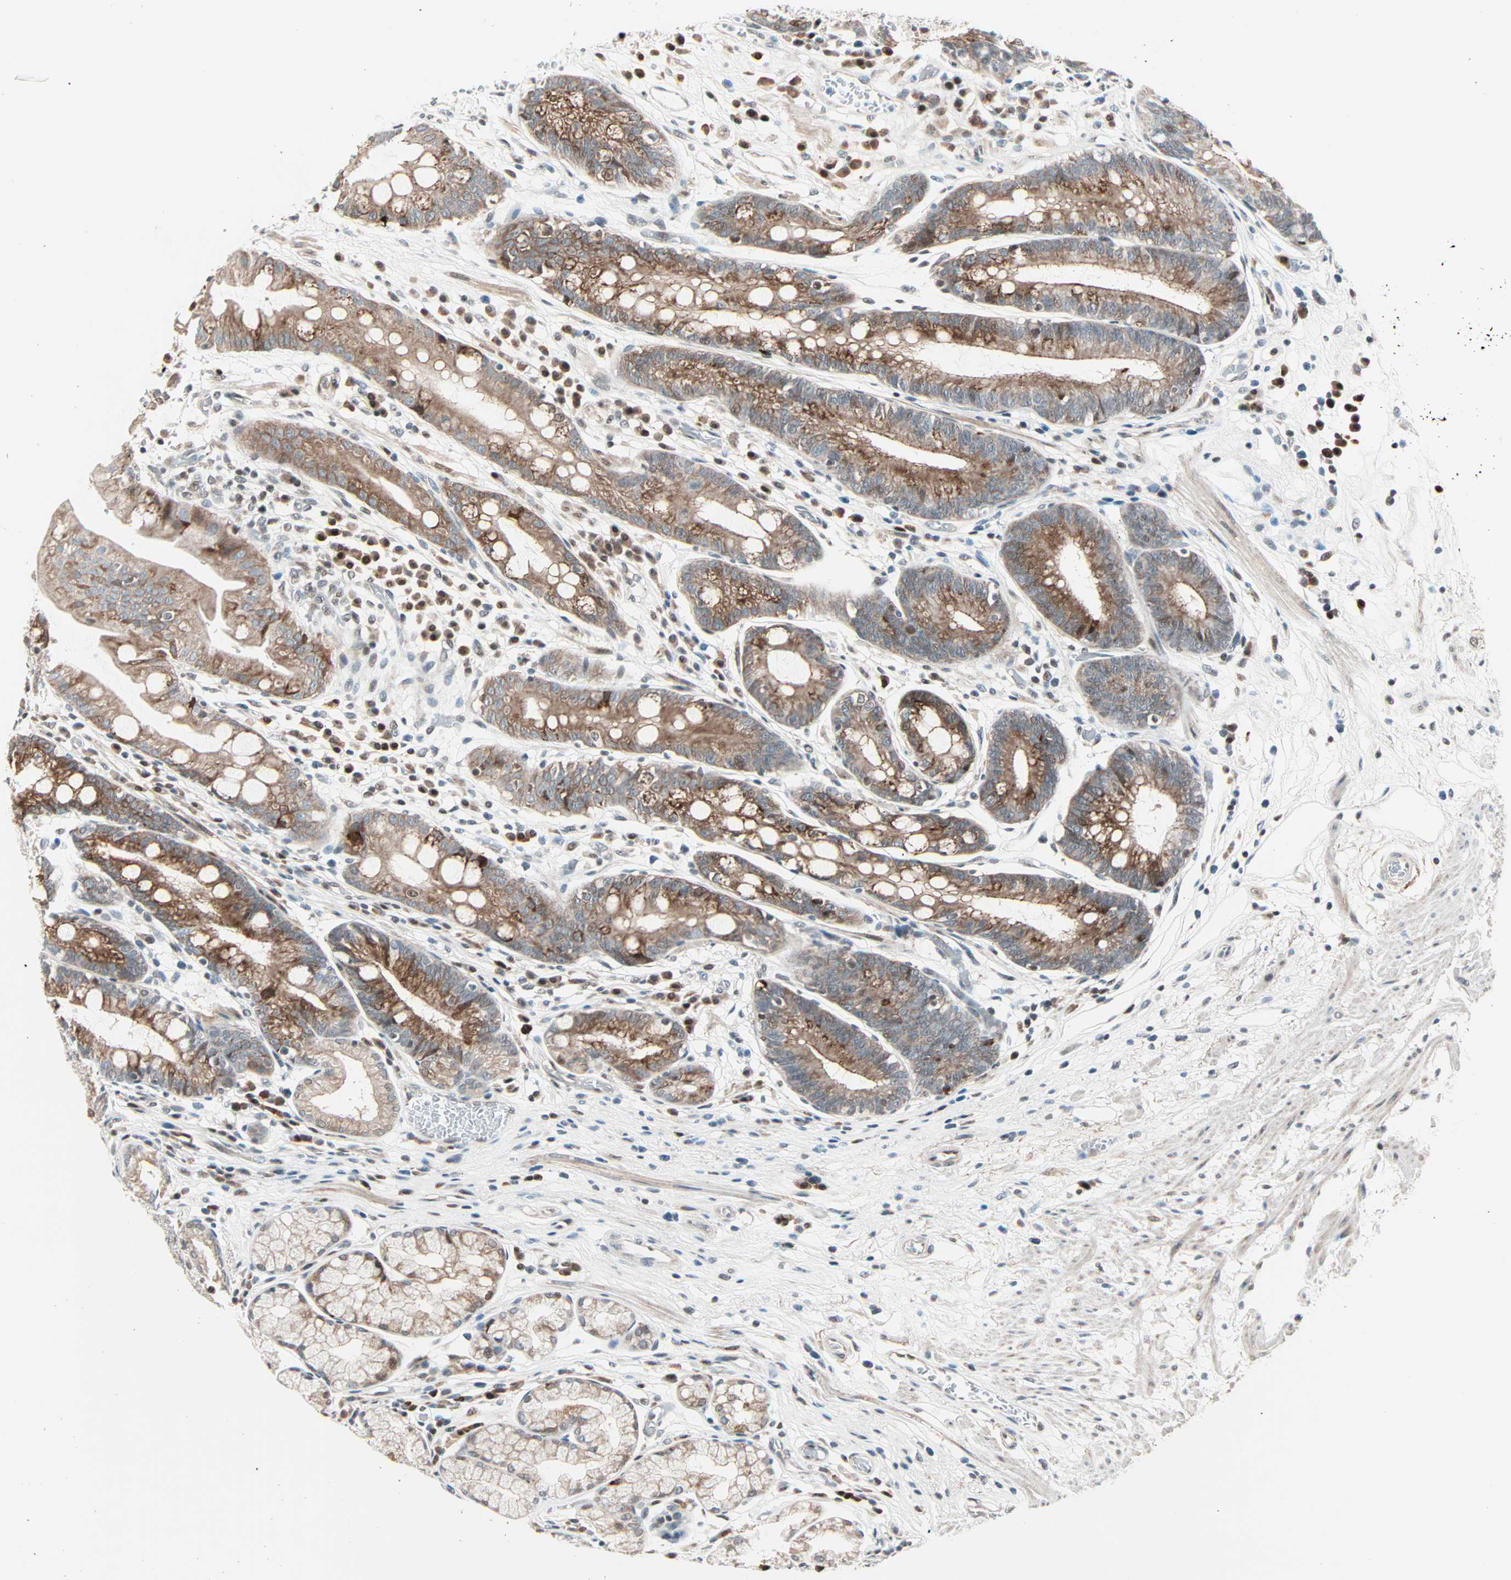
{"staining": {"intensity": "strong", "quantity": "25%-75%", "location": "cytoplasmic/membranous,nuclear"}, "tissue": "stomach", "cell_type": "Glandular cells", "image_type": "normal", "snomed": [{"axis": "morphology", "description": "Normal tissue, NOS"}, {"axis": "morphology", "description": "Inflammation, NOS"}, {"axis": "topography", "description": "Stomach, lower"}], "caption": "High-magnification brightfield microscopy of benign stomach stained with DAB (3,3'-diaminobenzidine) (brown) and counterstained with hematoxylin (blue). glandular cells exhibit strong cytoplasmic/membranous,nuclear staining is present in about25%-75% of cells. The protein of interest is shown in brown color, while the nuclei are stained blue.", "gene": "CBX4", "patient": {"sex": "male", "age": 59}}